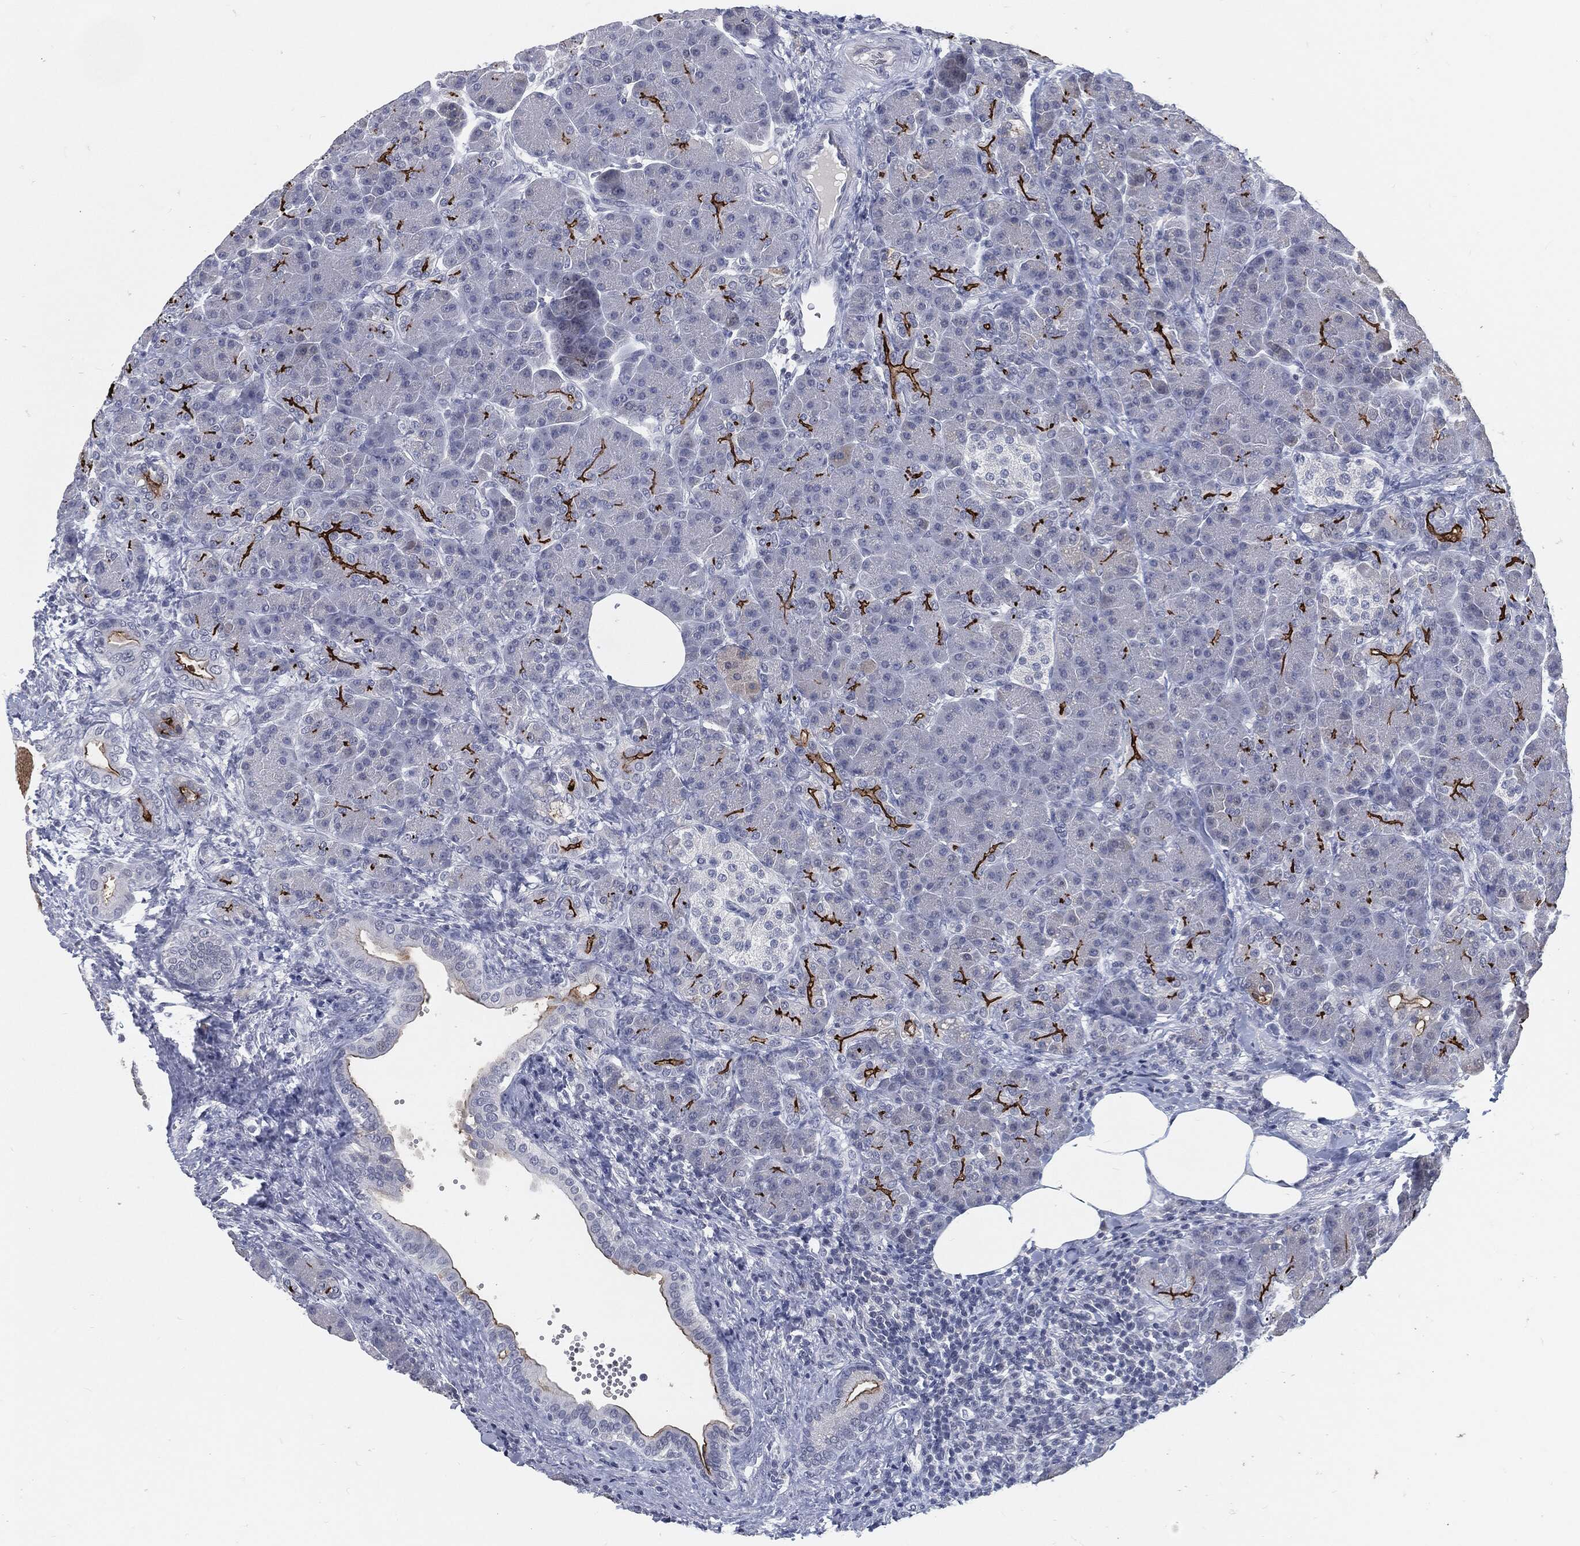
{"staining": {"intensity": "strong", "quantity": "<25%", "location": "cytoplasmic/membranous"}, "tissue": "pancreas", "cell_type": "Exocrine glandular cells", "image_type": "normal", "snomed": [{"axis": "morphology", "description": "Normal tissue, NOS"}, {"axis": "topography", "description": "Pancreas"}], "caption": "There is medium levels of strong cytoplasmic/membranous expression in exocrine glandular cells of normal pancreas, as demonstrated by immunohistochemical staining (brown color).", "gene": "PROM1", "patient": {"sex": "female", "age": 63}}